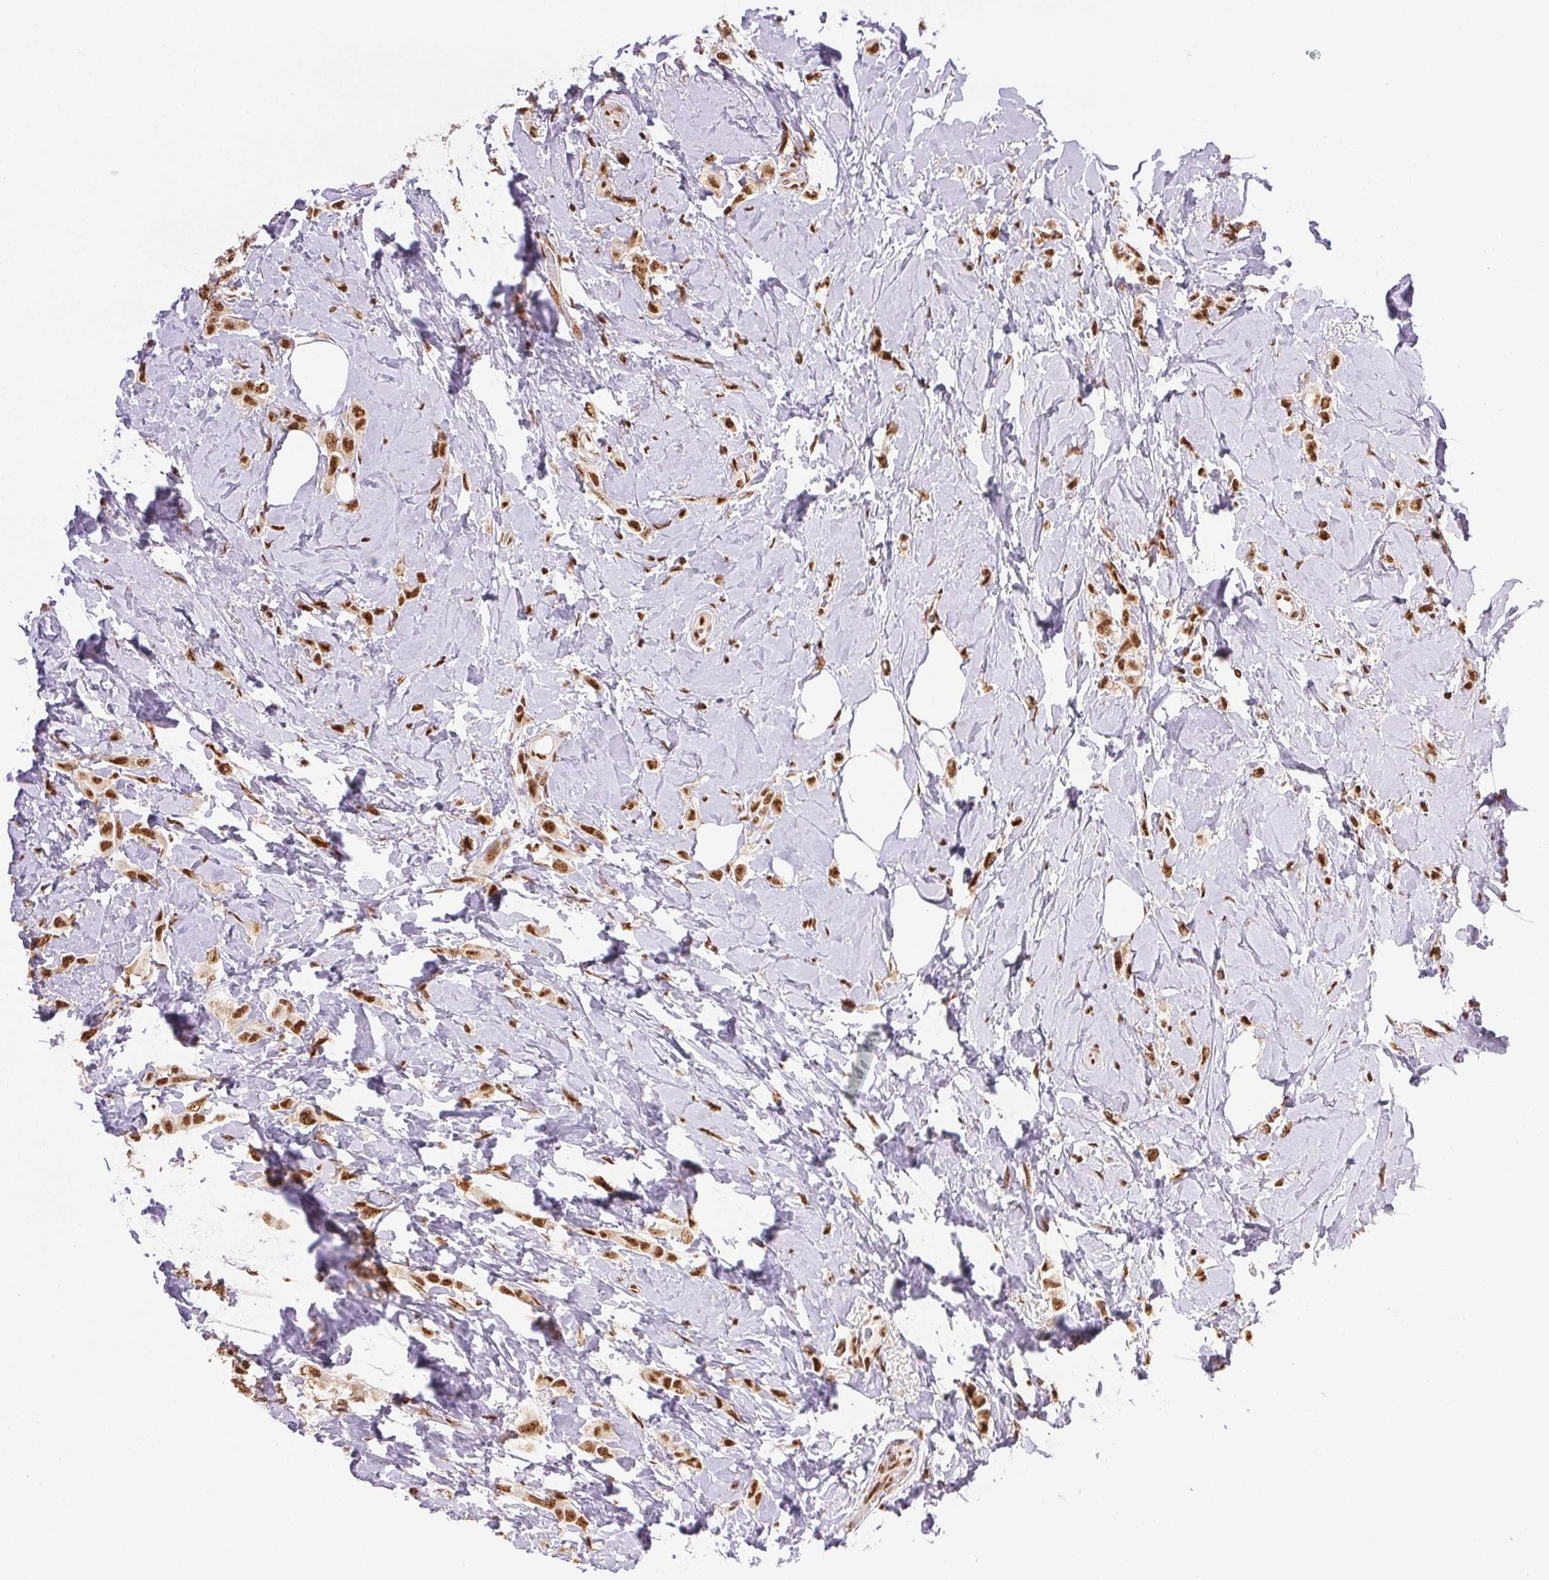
{"staining": {"intensity": "strong", "quantity": ">75%", "location": "nuclear"}, "tissue": "breast cancer", "cell_type": "Tumor cells", "image_type": "cancer", "snomed": [{"axis": "morphology", "description": "Lobular carcinoma"}, {"axis": "topography", "description": "Breast"}], "caption": "Lobular carcinoma (breast) tissue demonstrates strong nuclear positivity in about >75% of tumor cells", "gene": "IK", "patient": {"sex": "female", "age": 66}}